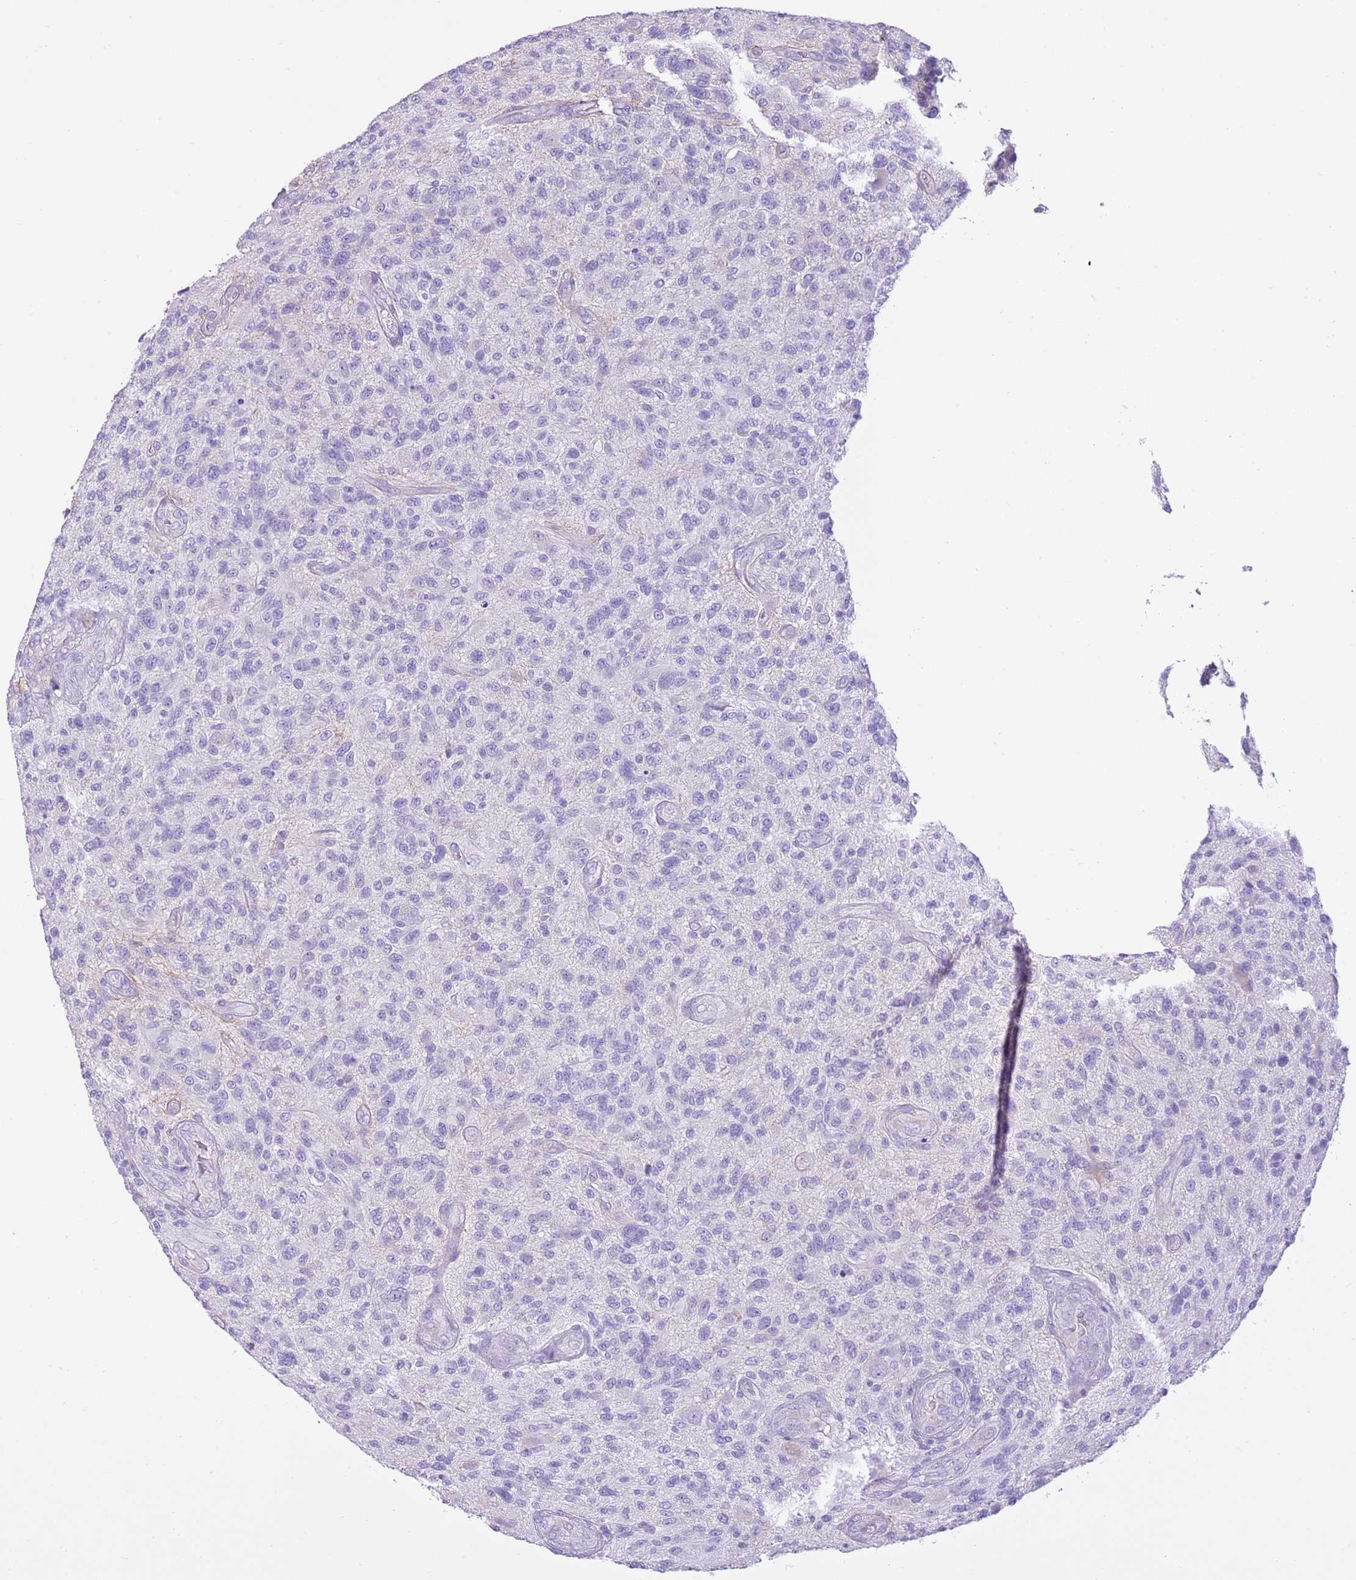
{"staining": {"intensity": "negative", "quantity": "none", "location": "none"}, "tissue": "glioma", "cell_type": "Tumor cells", "image_type": "cancer", "snomed": [{"axis": "morphology", "description": "Glioma, malignant, High grade"}, {"axis": "topography", "description": "Brain"}], "caption": "IHC image of glioma stained for a protein (brown), which reveals no expression in tumor cells.", "gene": "AAR2", "patient": {"sex": "male", "age": 47}}